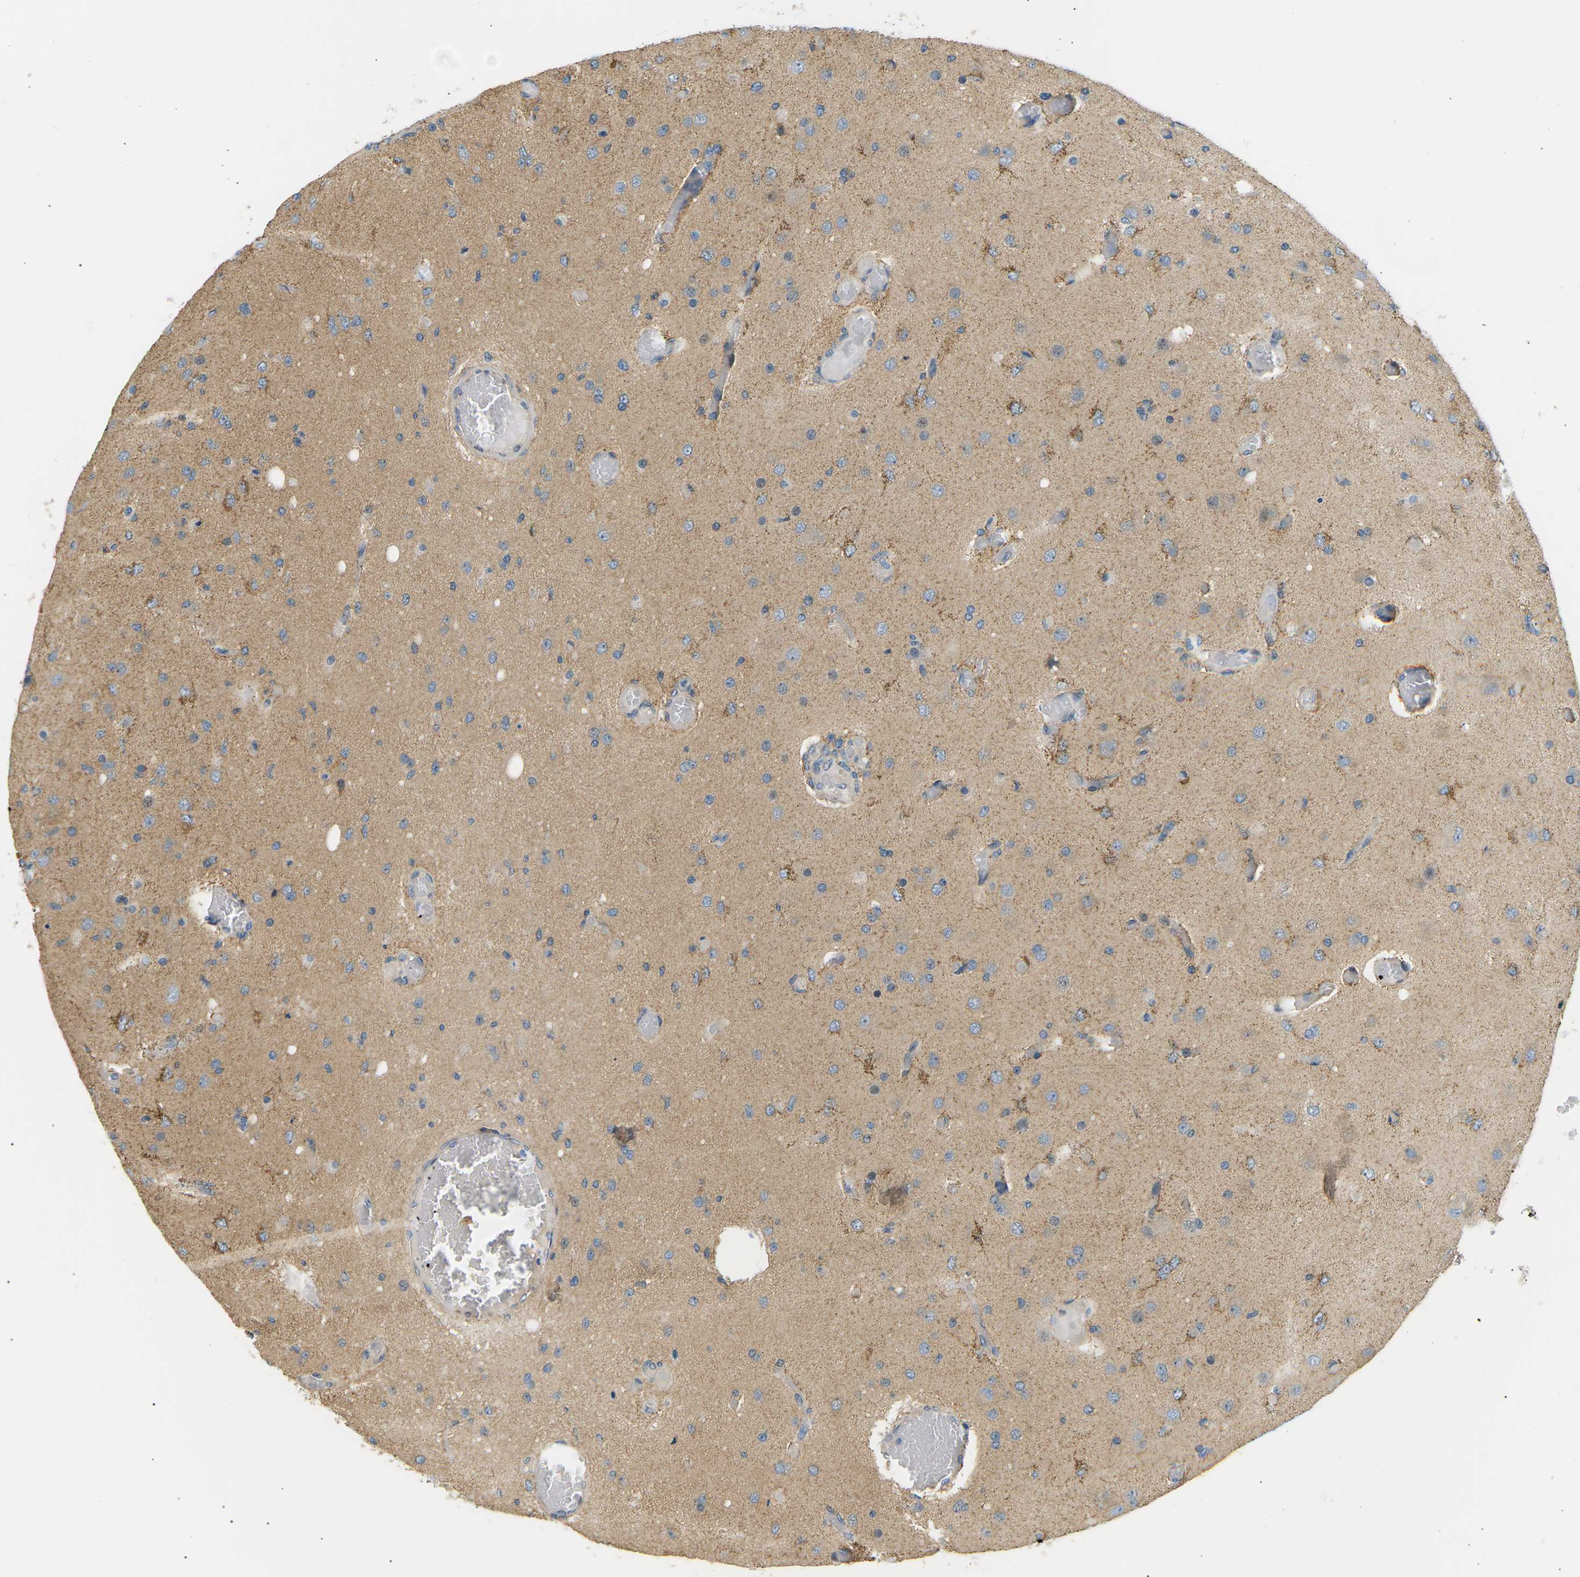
{"staining": {"intensity": "moderate", "quantity": "<25%", "location": "cytoplasmic/membranous"}, "tissue": "glioma", "cell_type": "Tumor cells", "image_type": "cancer", "snomed": [{"axis": "morphology", "description": "Normal tissue, NOS"}, {"axis": "morphology", "description": "Glioma, malignant, High grade"}, {"axis": "topography", "description": "Cerebral cortex"}], "caption": "IHC (DAB) staining of human glioma reveals moderate cytoplasmic/membranous protein expression in about <25% of tumor cells. (DAB IHC with brightfield microscopy, high magnification).", "gene": "TBC1D8", "patient": {"sex": "male", "age": 77}}